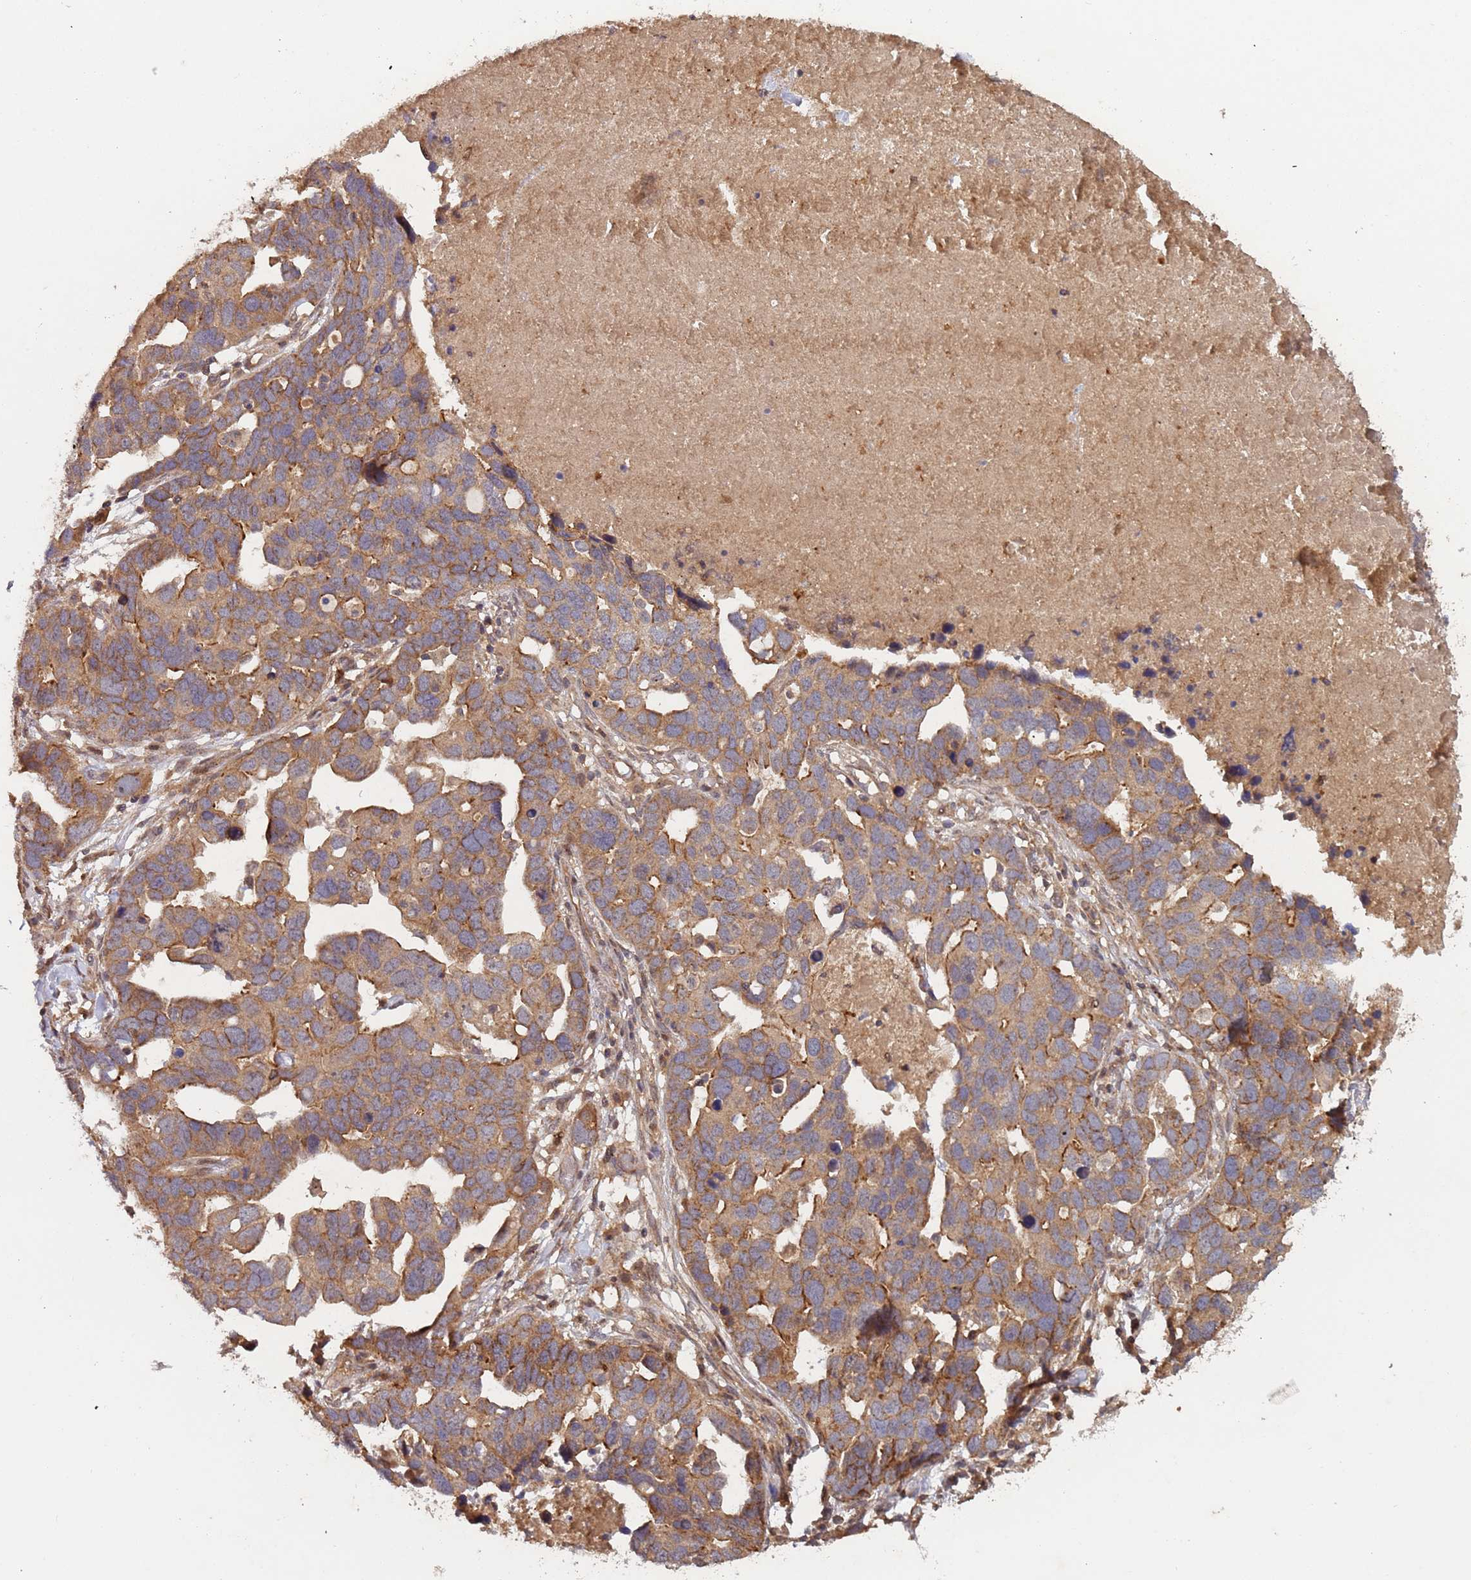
{"staining": {"intensity": "moderate", "quantity": ">75%", "location": "cytoplasmic/membranous"}, "tissue": "ovarian cancer", "cell_type": "Tumor cells", "image_type": "cancer", "snomed": [{"axis": "morphology", "description": "Cystadenocarcinoma, serous, NOS"}, {"axis": "topography", "description": "Ovary"}], "caption": "A photomicrograph of human ovarian serous cystadenocarcinoma stained for a protein reveals moderate cytoplasmic/membranous brown staining in tumor cells. (Stains: DAB (3,3'-diaminobenzidine) in brown, nuclei in blue, Microscopy: brightfield microscopy at high magnification).", "gene": "KANSL1L", "patient": {"sex": "female", "age": 54}}